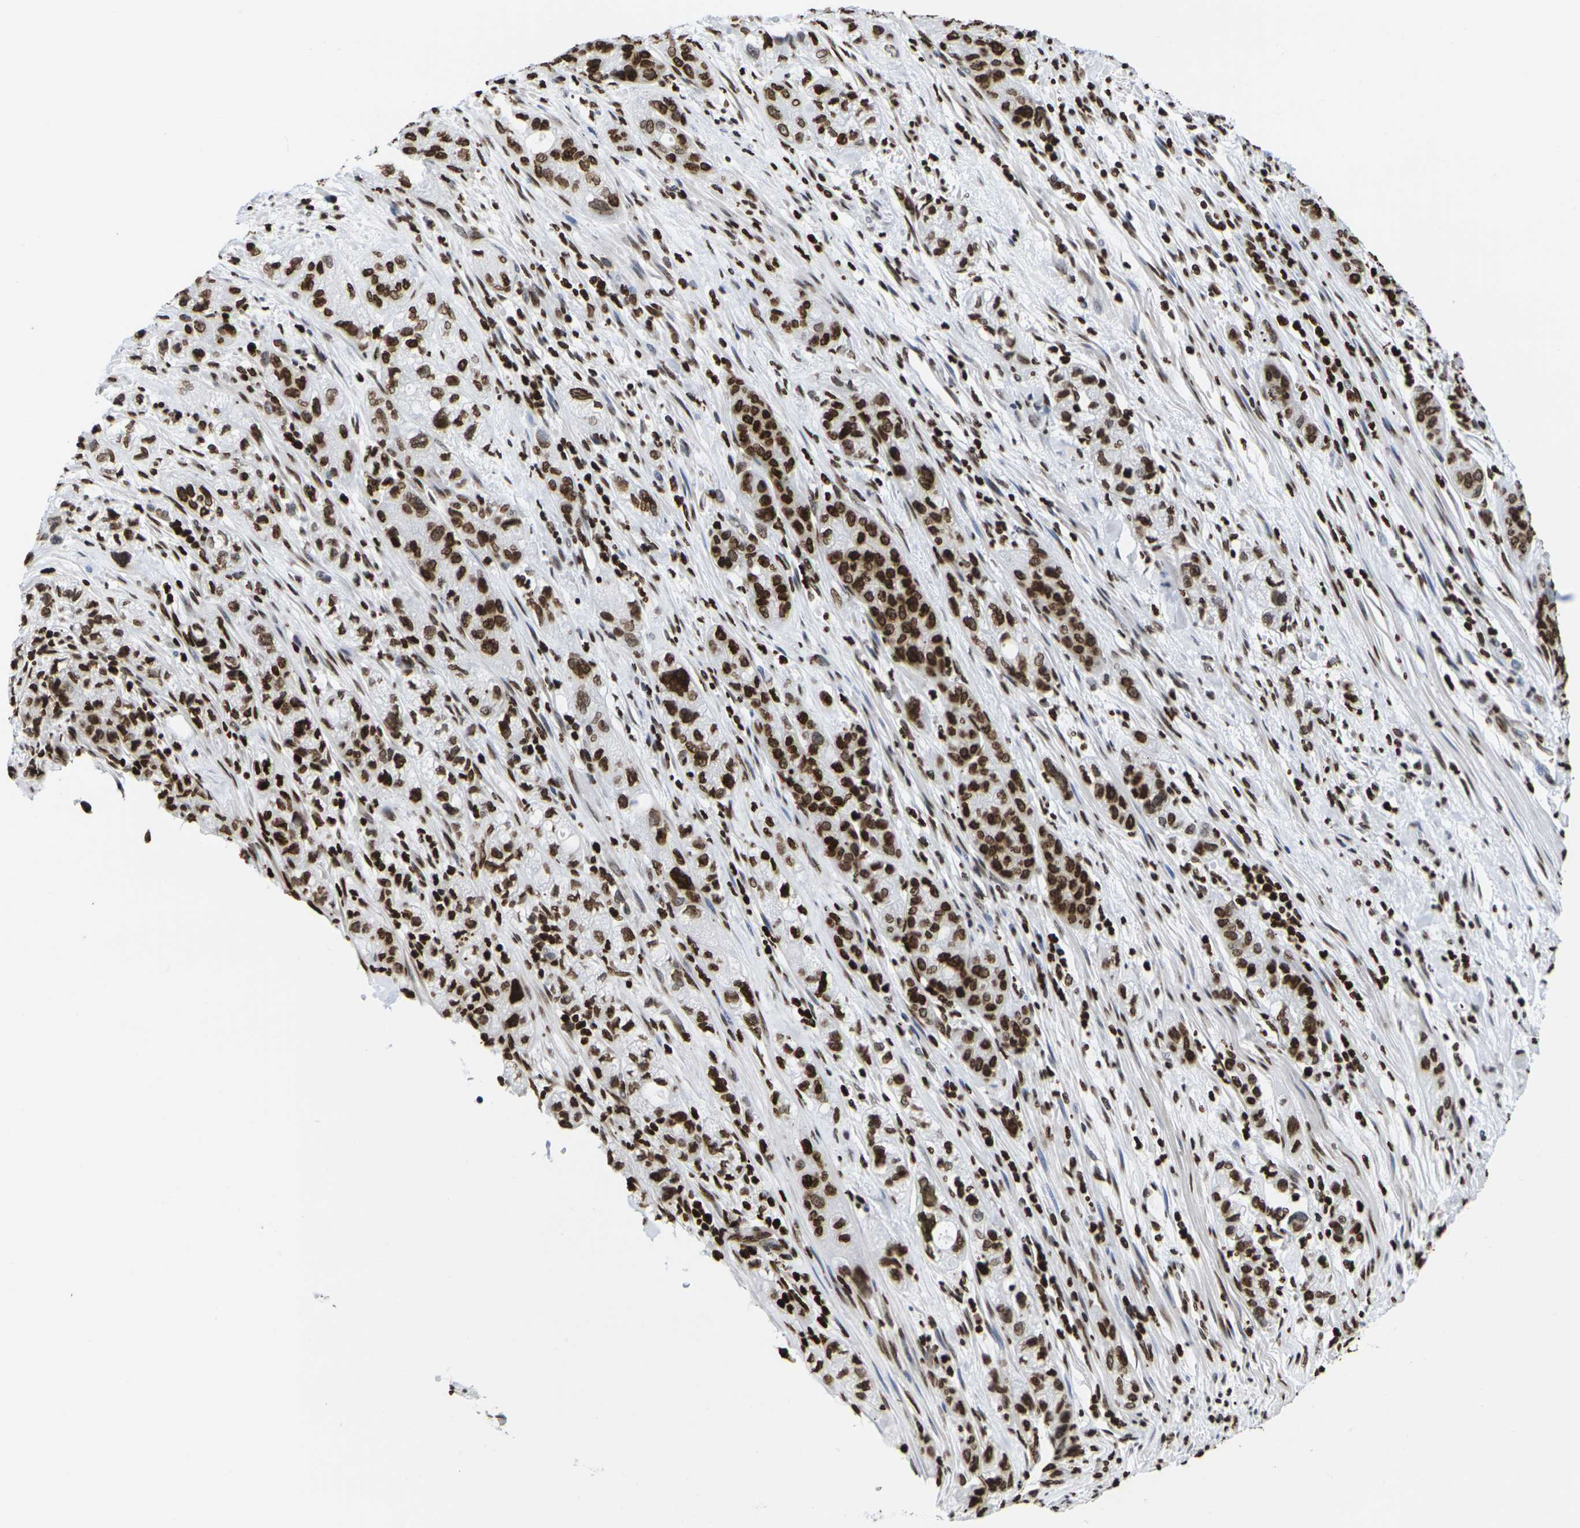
{"staining": {"intensity": "strong", "quantity": ">75%", "location": "cytoplasmic/membranous,nuclear"}, "tissue": "pancreatic cancer", "cell_type": "Tumor cells", "image_type": "cancer", "snomed": [{"axis": "morphology", "description": "Adenocarcinoma, NOS"}, {"axis": "topography", "description": "Pancreas"}], "caption": "IHC (DAB) staining of adenocarcinoma (pancreatic) demonstrates strong cytoplasmic/membranous and nuclear protein positivity in approximately >75% of tumor cells.", "gene": "H2AC21", "patient": {"sex": "female", "age": 78}}